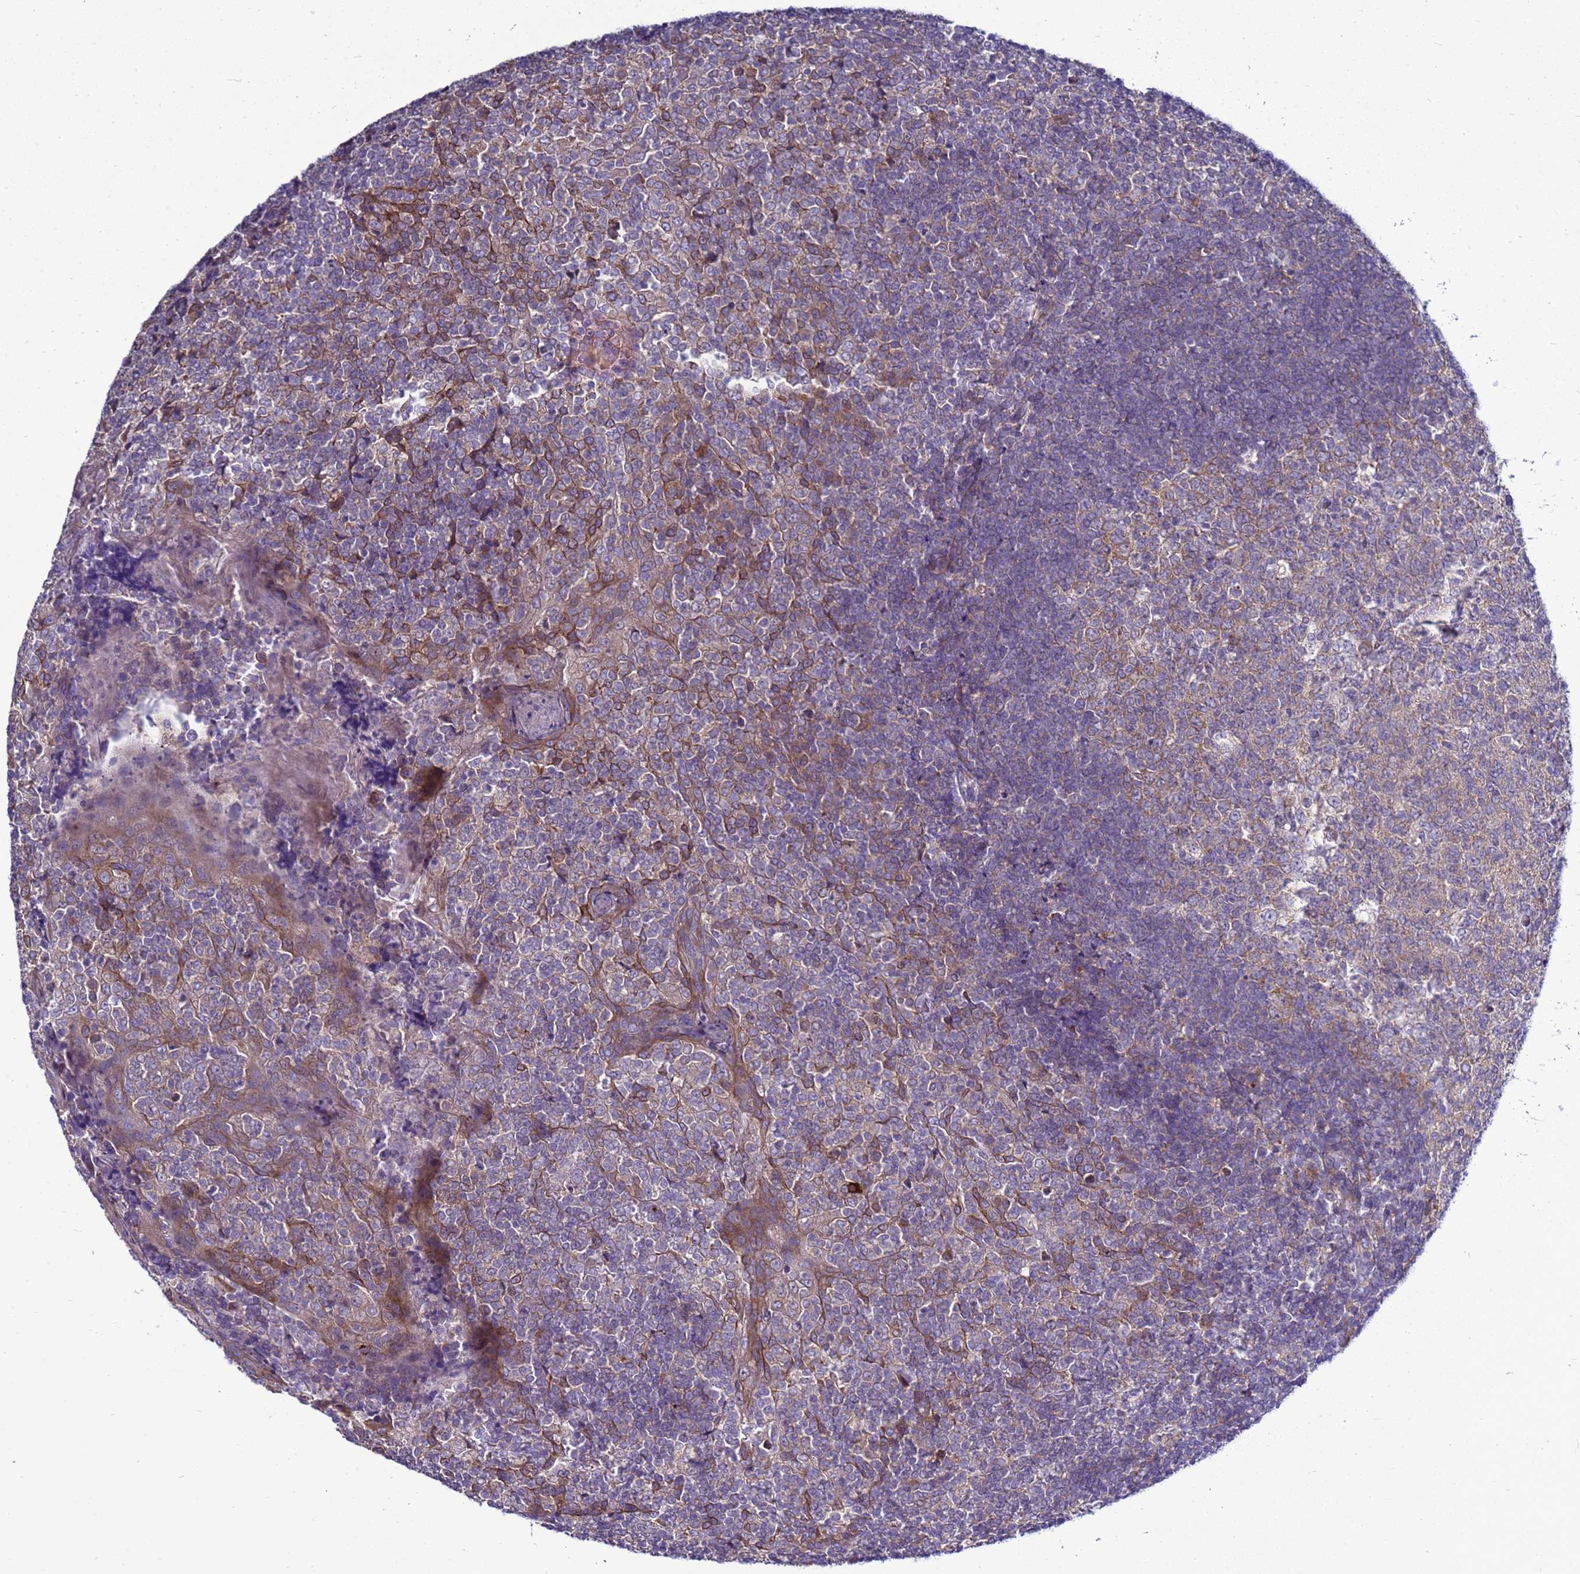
{"staining": {"intensity": "weak", "quantity": "25%-75%", "location": "cytoplasmic/membranous"}, "tissue": "tonsil", "cell_type": "Germinal center cells", "image_type": "normal", "snomed": [{"axis": "morphology", "description": "Normal tissue, NOS"}, {"axis": "topography", "description": "Tonsil"}], "caption": "Germinal center cells demonstrate low levels of weak cytoplasmic/membranous positivity in approximately 25%-75% of cells in normal human tonsil.", "gene": "MON1B", "patient": {"sex": "female", "age": 19}}